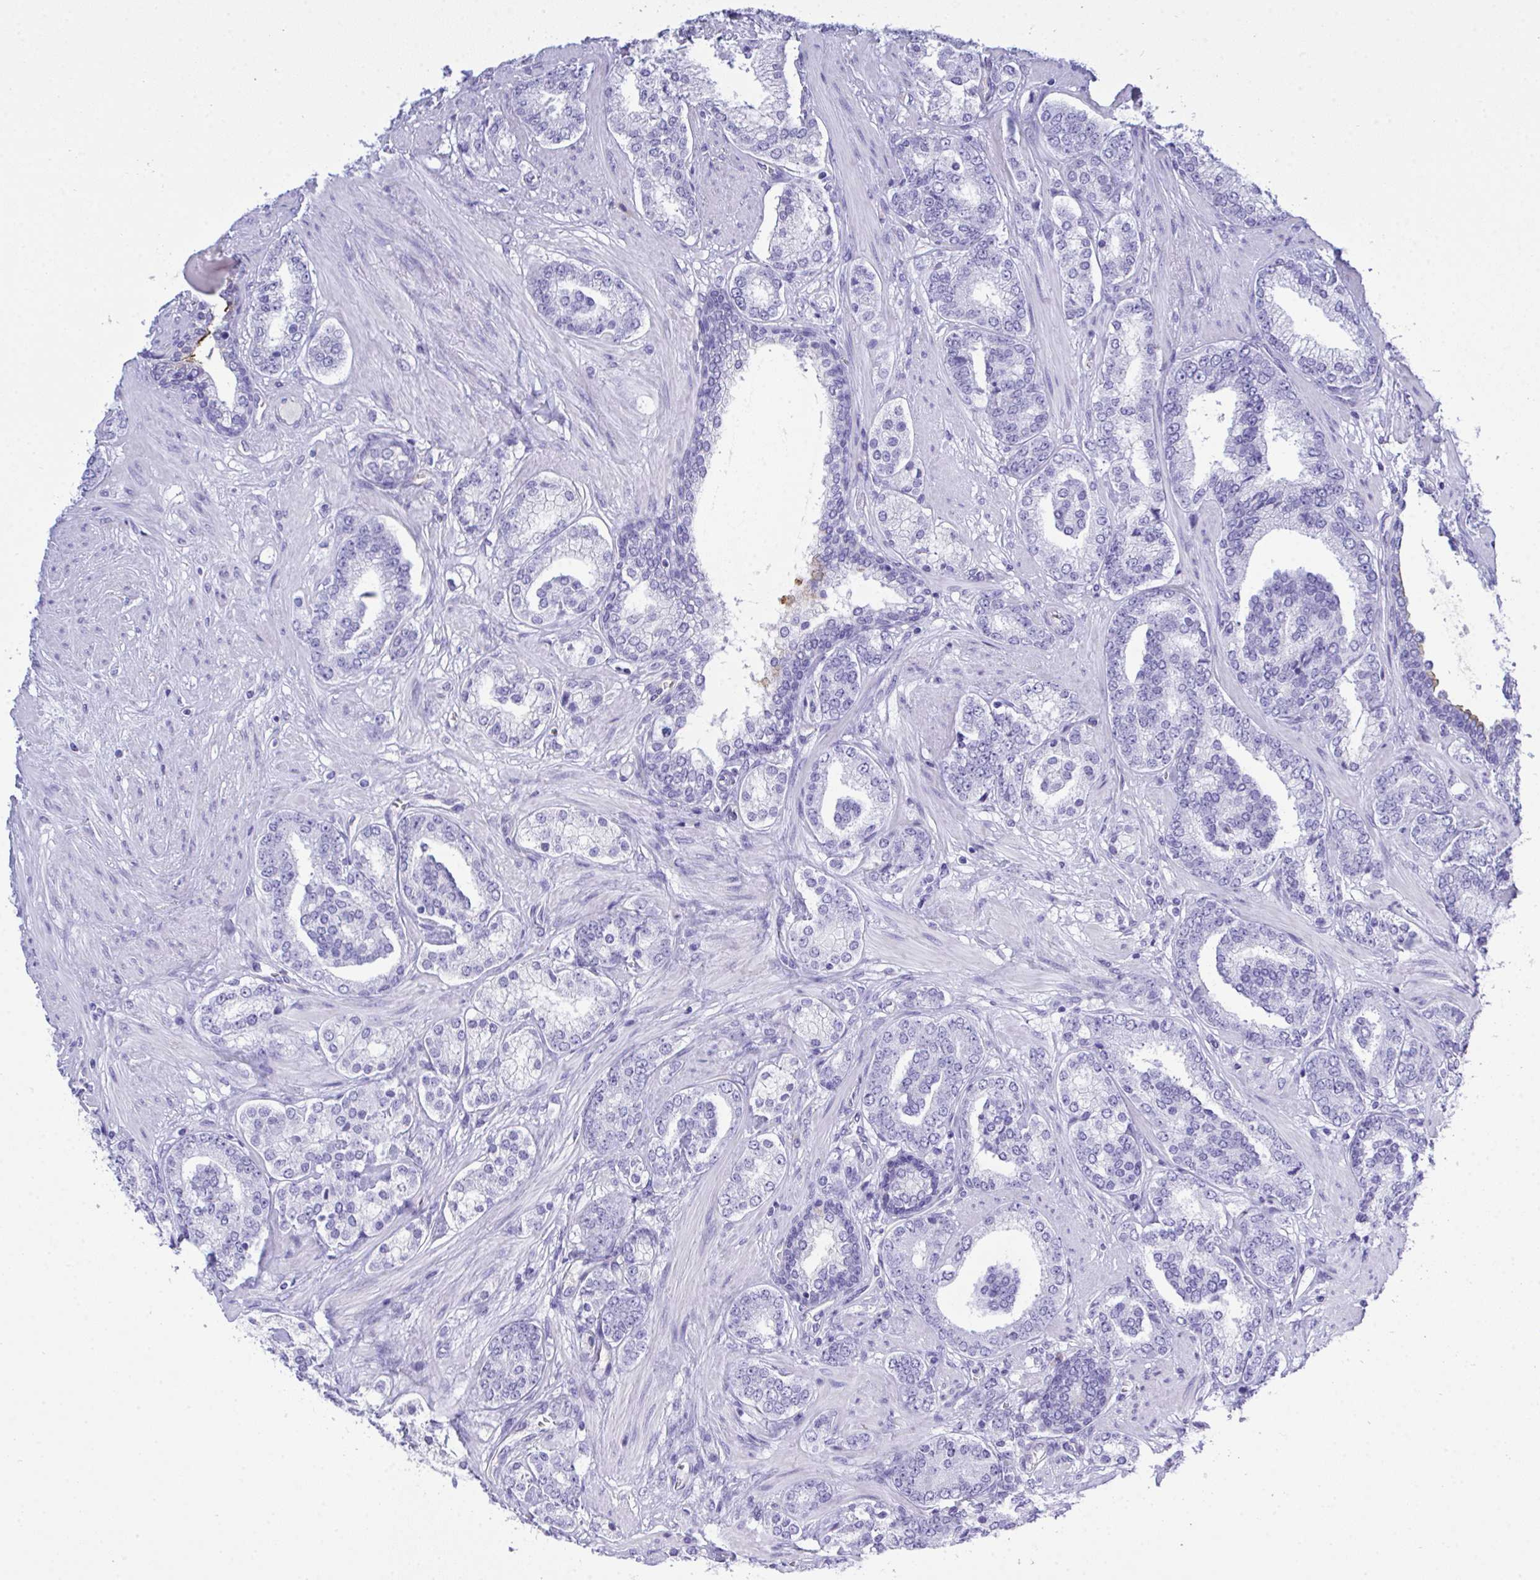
{"staining": {"intensity": "negative", "quantity": "none", "location": "none"}, "tissue": "prostate cancer", "cell_type": "Tumor cells", "image_type": "cancer", "snomed": [{"axis": "morphology", "description": "Adenocarcinoma, High grade"}, {"axis": "topography", "description": "Prostate"}], "caption": "There is no significant expression in tumor cells of high-grade adenocarcinoma (prostate).", "gene": "AKR1D1", "patient": {"sex": "male", "age": 62}}